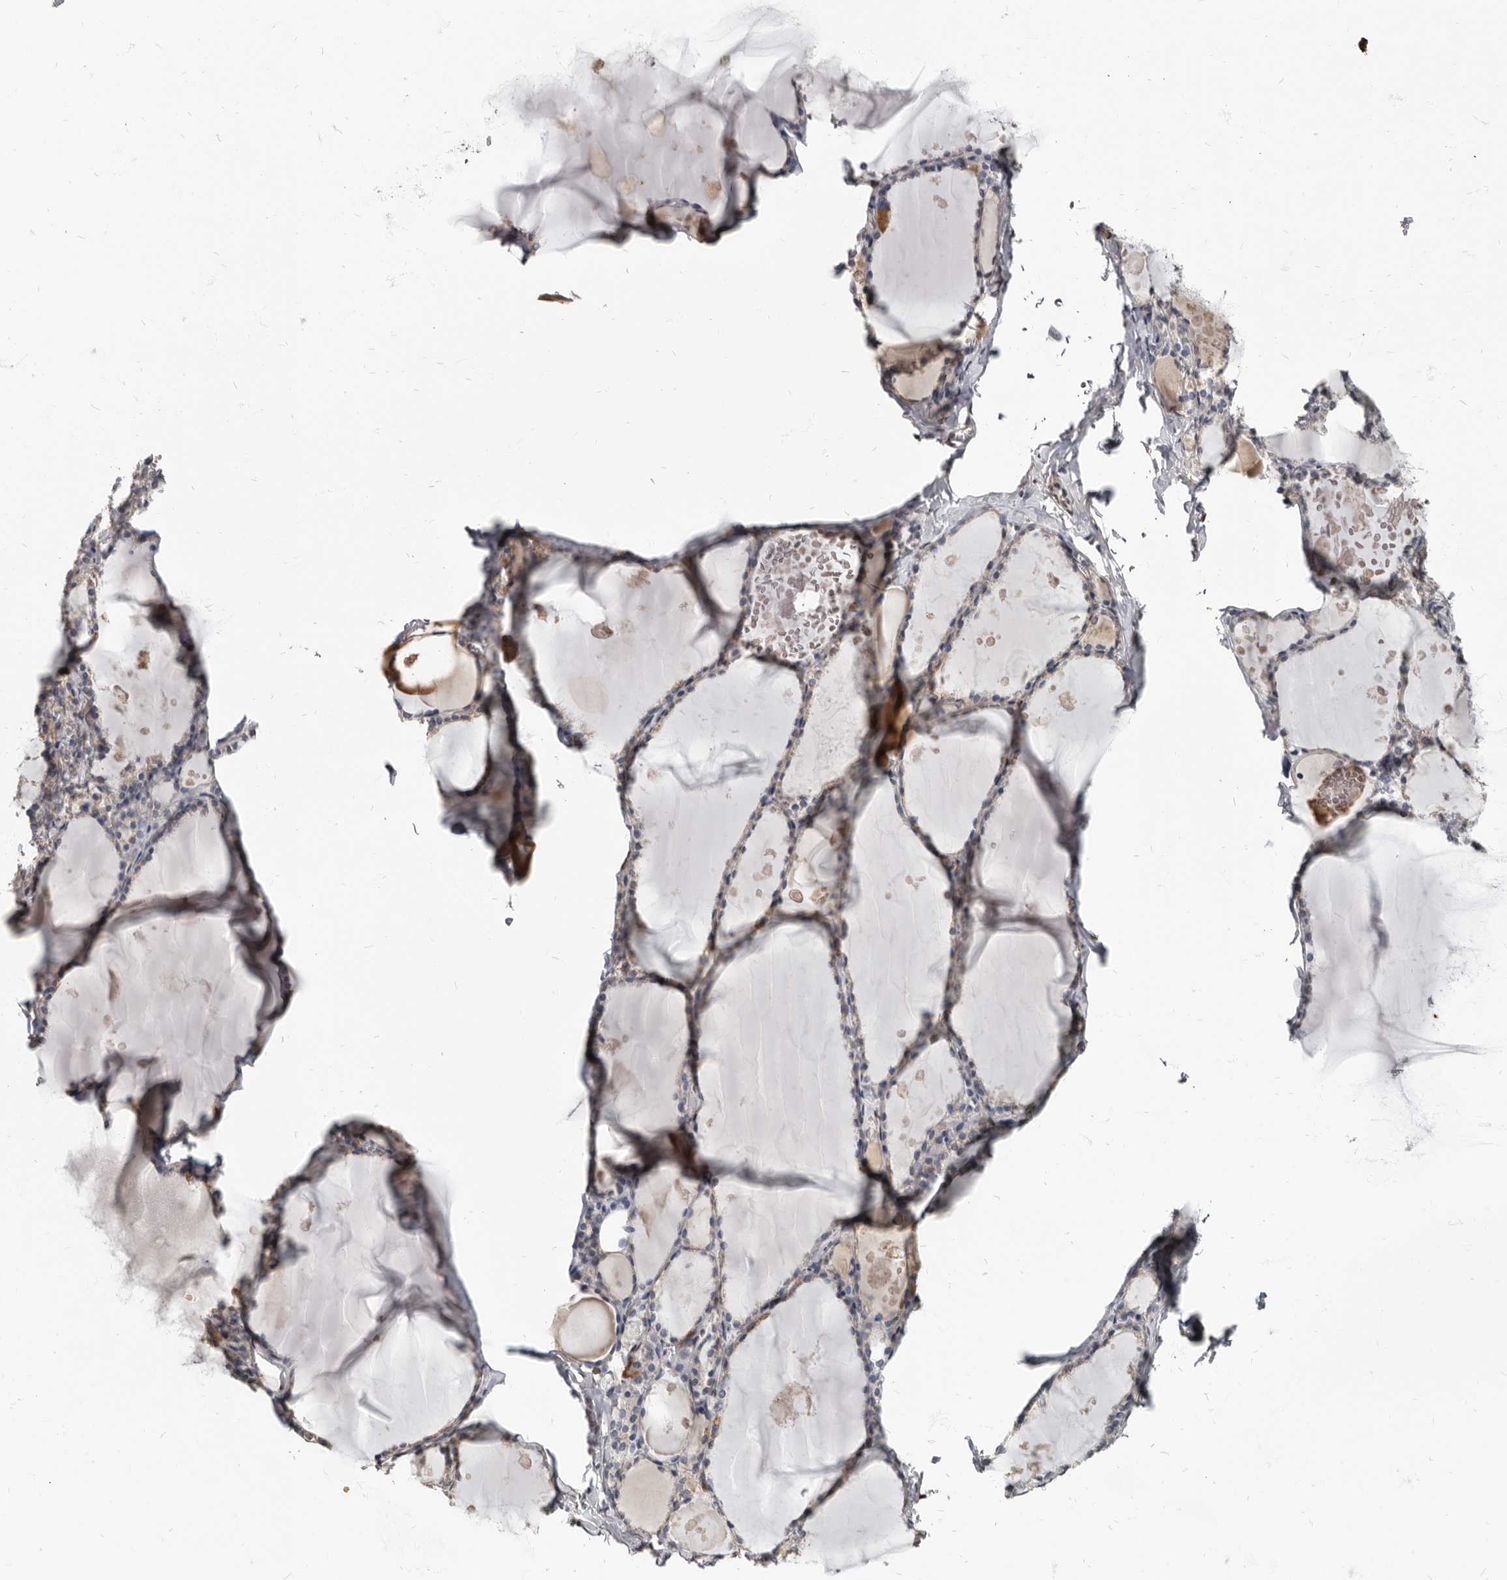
{"staining": {"intensity": "weak", "quantity": "<25%", "location": "cytoplasmic/membranous"}, "tissue": "thyroid gland", "cell_type": "Glandular cells", "image_type": "normal", "snomed": [{"axis": "morphology", "description": "Normal tissue, NOS"}, {"axis": "topography", "description": "Thyroid gland"}], "caption": "High power microscopy histopathology image of an immunohistochemistry (IHC) photomicrograph of unremarkable thyroid gland, revealing no significant expression in glandular cells.", "gene": "MRGPRF", "patient": {"sex": "male", "age": 56}}